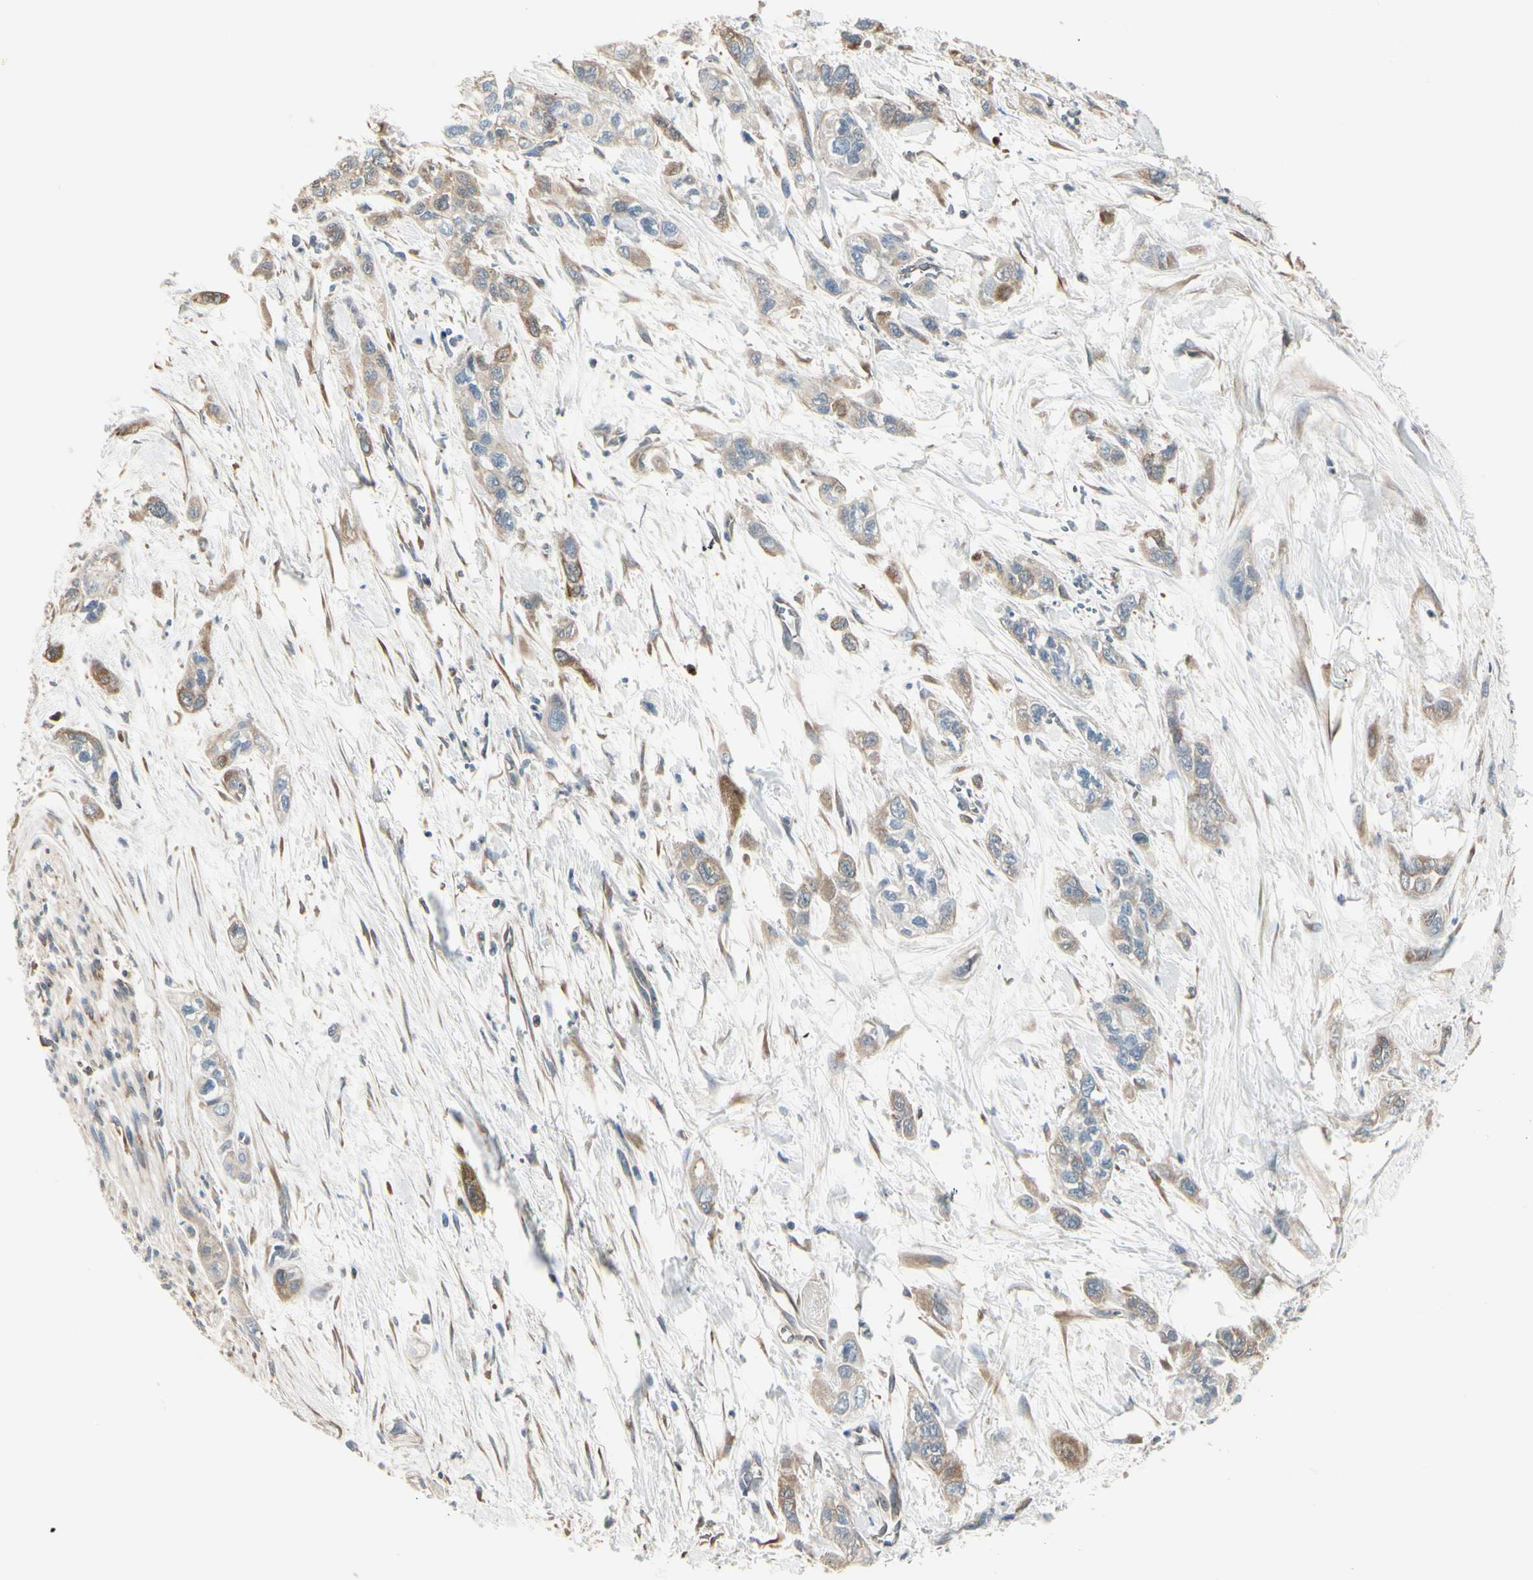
{"staining": {"intensity": "weak", "quantity": ">75%", "location": "cytoplasmic/membranous"}, "tissue": "pancreatic cancer", "cell_type": "Tumor cells", "image_type": "cancer", "snomed": [{"axis": "morphology", "description": "Adenocarcinoma, NOS"}, {"axis": "topography", "description": "Pancreas"}], "caption": "The photomicrograph reveals immunohistochemical staining of pancreatic adenocarcinoma. There is weak cytoplasmic/membranous expression is identified in approximately >75% of tumor cells. (brown staining indicates protein expression, while blue staining denotes nuclei).", "gene": "NUCB2", "patient": {"sex": "male", "age": 74}}